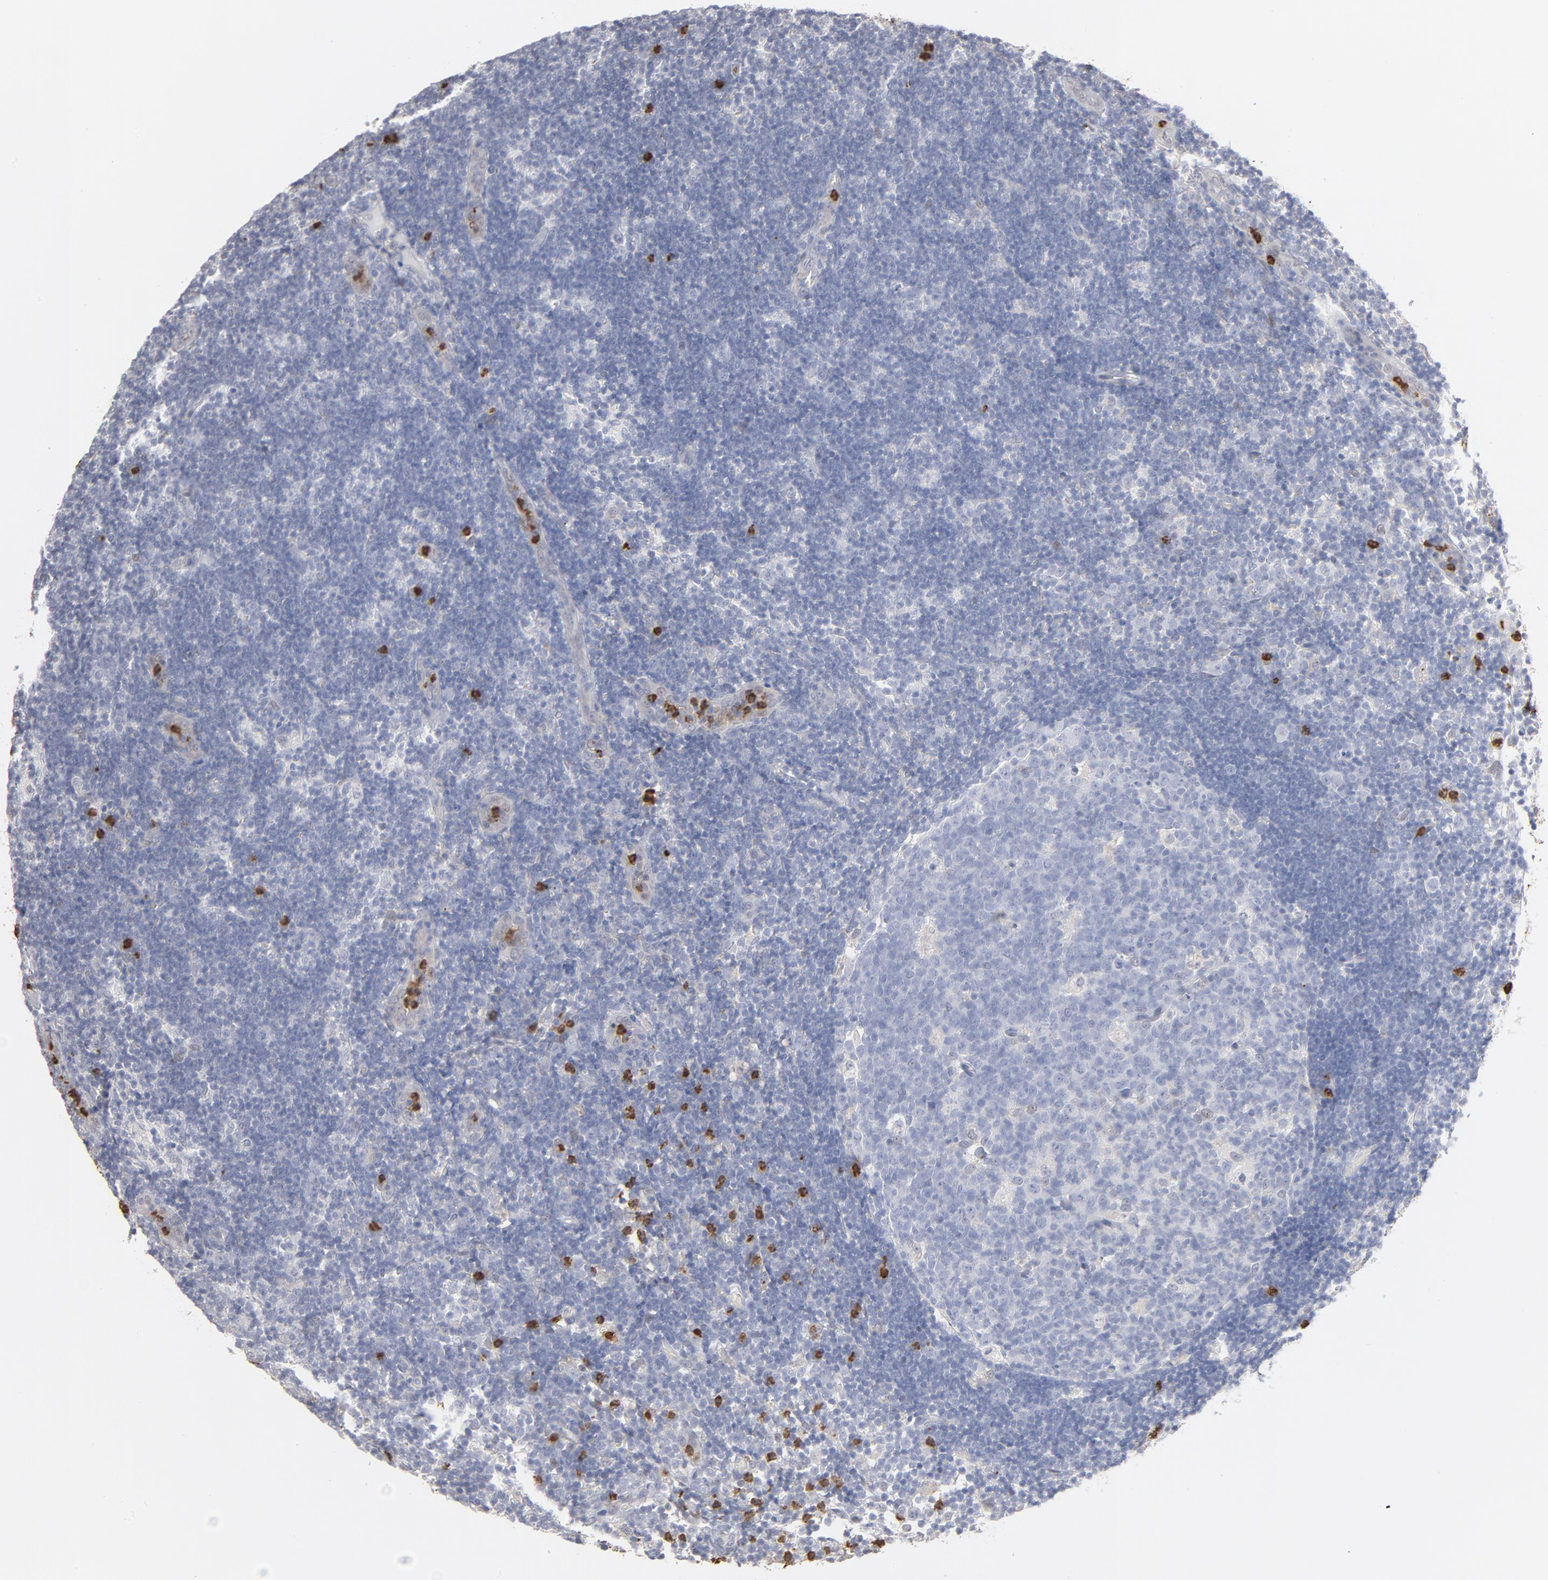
{"staining": {"intensity": "negative", "quantity": "none", "location": "none"}, "tissue": "lymph node", "cell_type": "Germinal center cells", "image_type": "normal", "snomed": [{"axis": "morphology", "description": "Normal tissue, NOS"}, {"axis": "morphology", "description": "Inflammation, NOS"}, {"axis": "topography", "description": "Lymph node"}, {"axis": "topography", "description": "Salivary gland"}], "caption": "This is an IHC histopathology image of normal human lymph node. There is no staining in germinal center cells.", "gene": "PNMA1", "patient": {"sex": "male", "age": 3}}